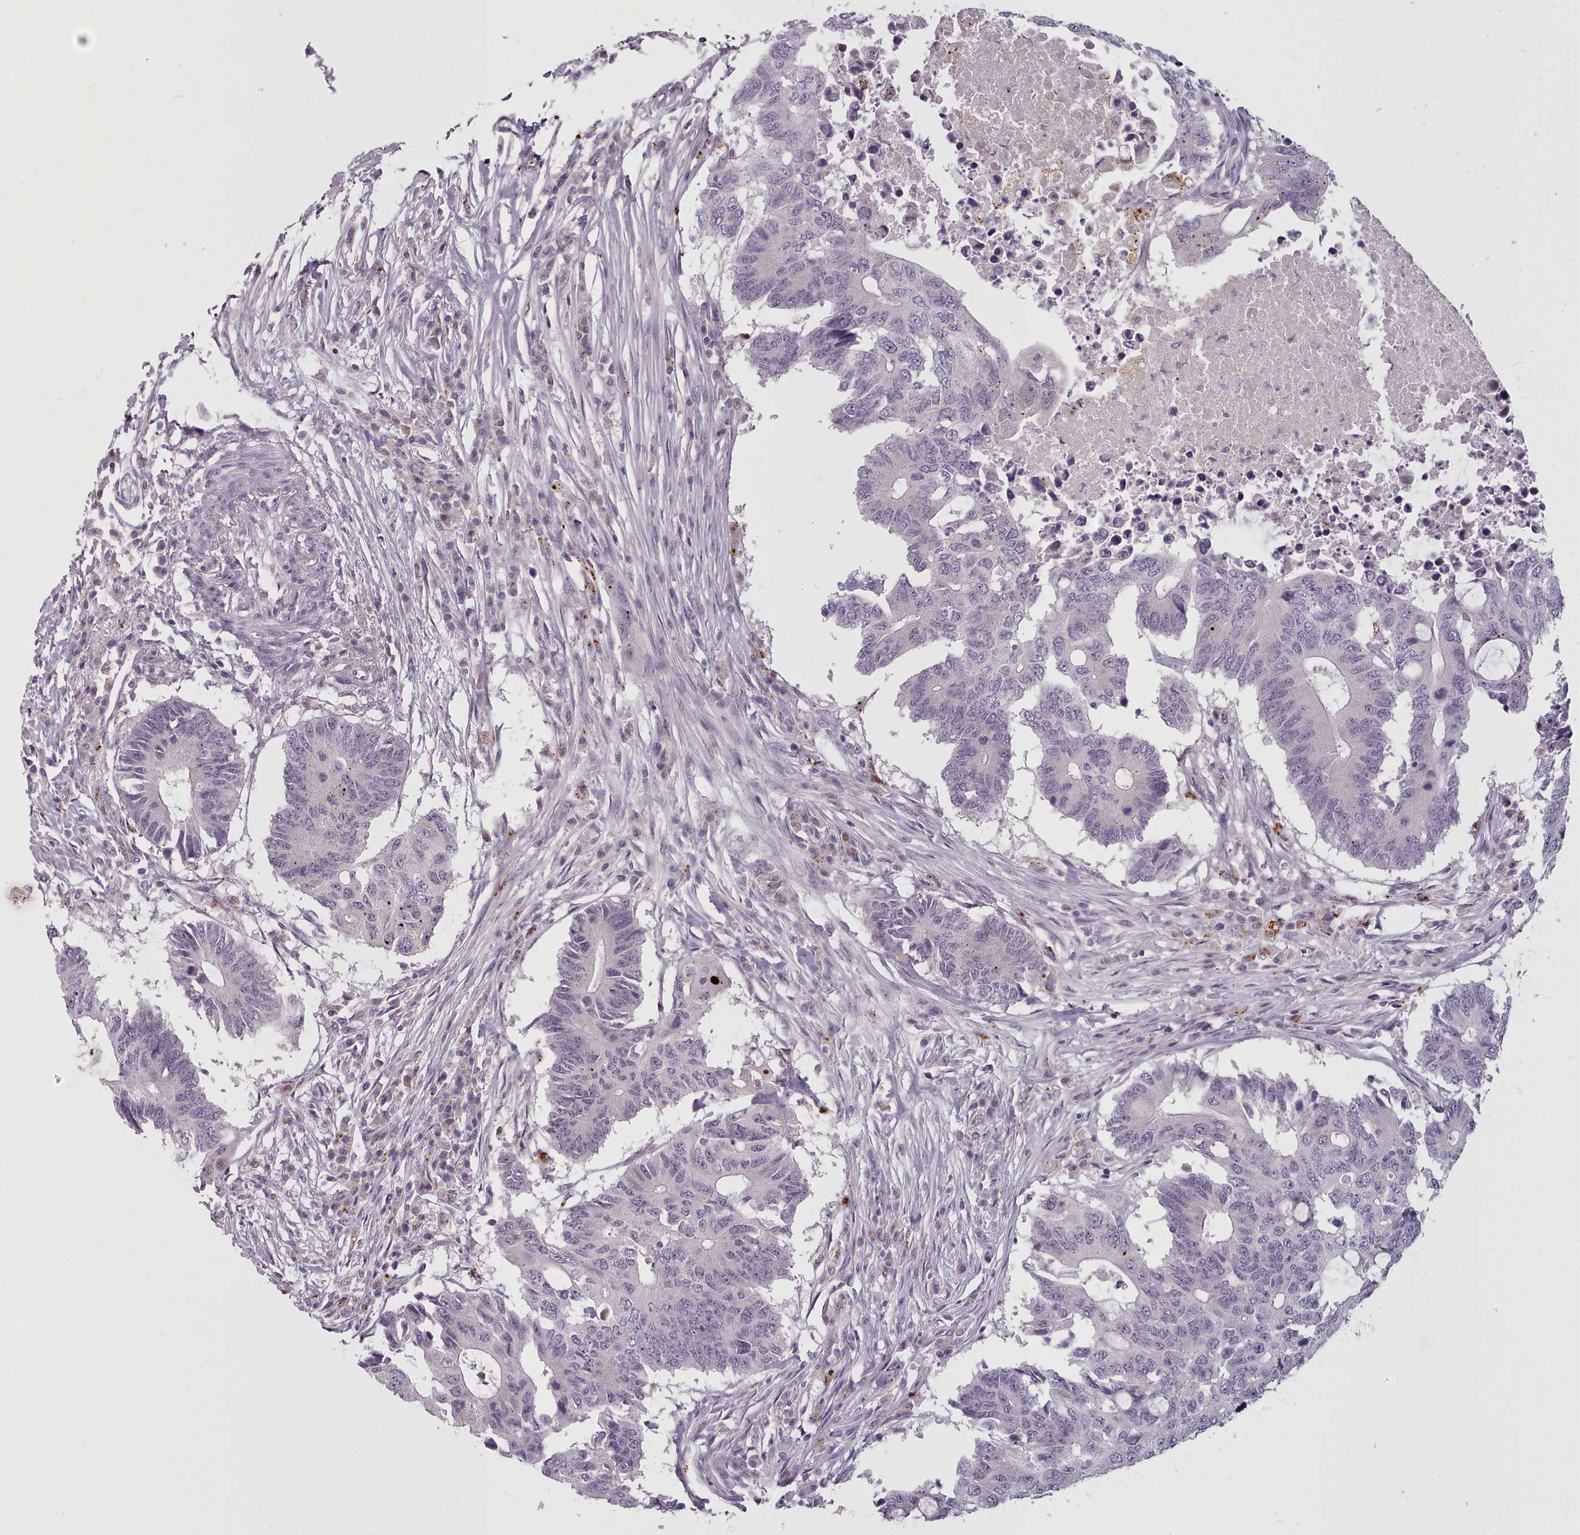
{"staining": {"intensity": "negative", "quantity": "none", "location": "none"}, "tissue": "colorectal cancer", "cell_type": "Tumor cells", "image_type": "cancer", "snomed": [{"axis": "morphology", "description": "Adenocarcinoma, NOS"}, {"axis": "topography", "description": "Colon"}], "caption": "A histopathology image of colorectal adenocarcinoma stained for a protein displays no brown staining in tumor cells. The staining was performed using DAB (3,3'-diaminobenzidine) to visualize the protein expression in brown, while the nuclei were stained in blue with hematoxylin (Magnification: 20x).", "gene": "PBX4", "patient": {"sex": "male", "age": 71}}